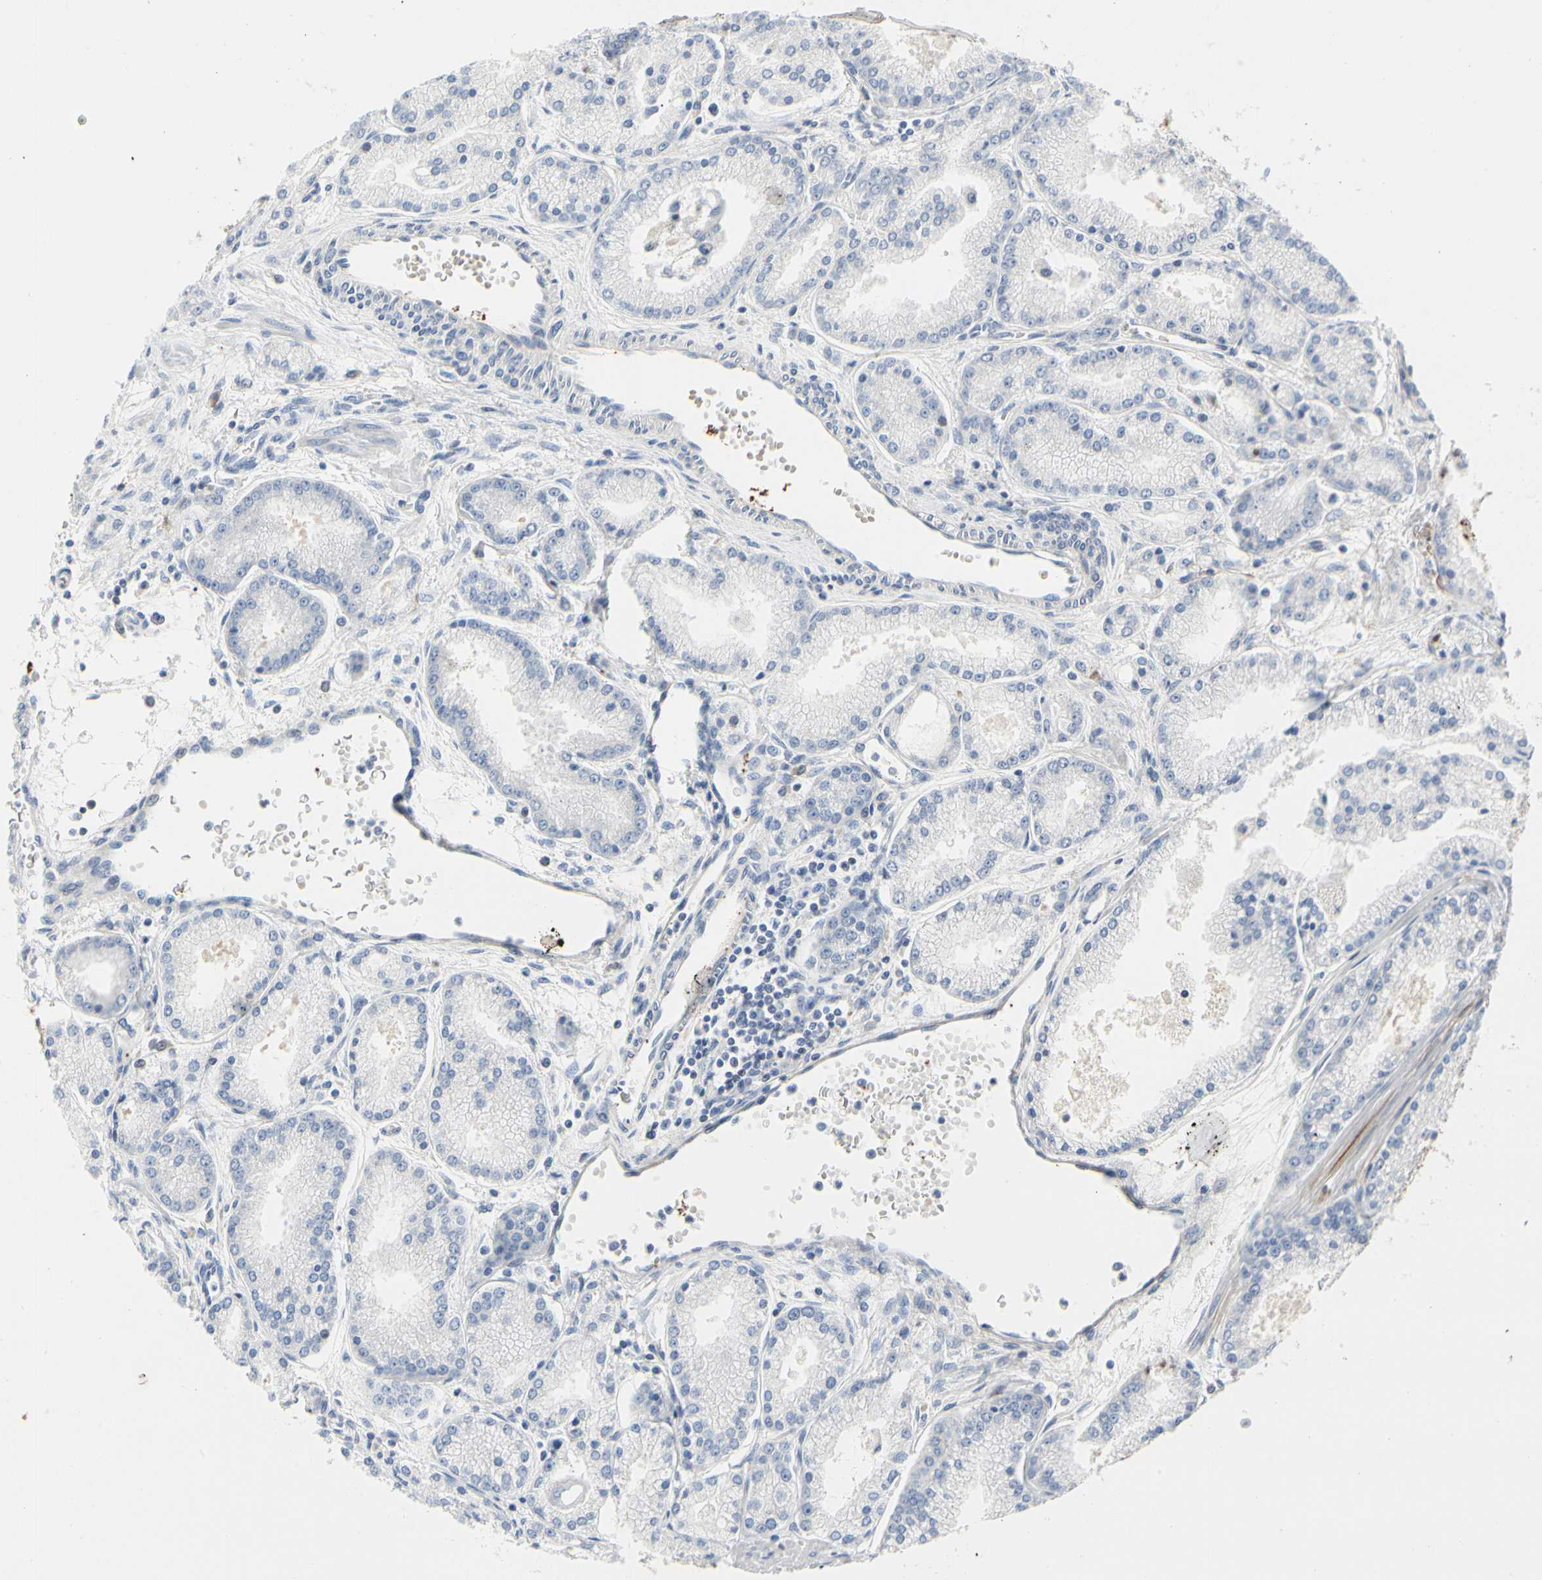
{"staining": {"intensity": "negative", "quantity": "none", "location": "none"}, "tissue": "prostate cancer", "cell_type": "Tumor cells", "image_type": "cancer", "snomed": [{"axis": "morphology", "description": "Adenocarcinoma, High grade"}, {"axis": "topography", "description": "Prostate"}], "caption": "Prostate adenocarcinoma (high-grade) was stained to show a protein in brown. There is no significant expression in tumor cells.", "gene": "FGB", "patient": {"sex": "male", "age": 61}}